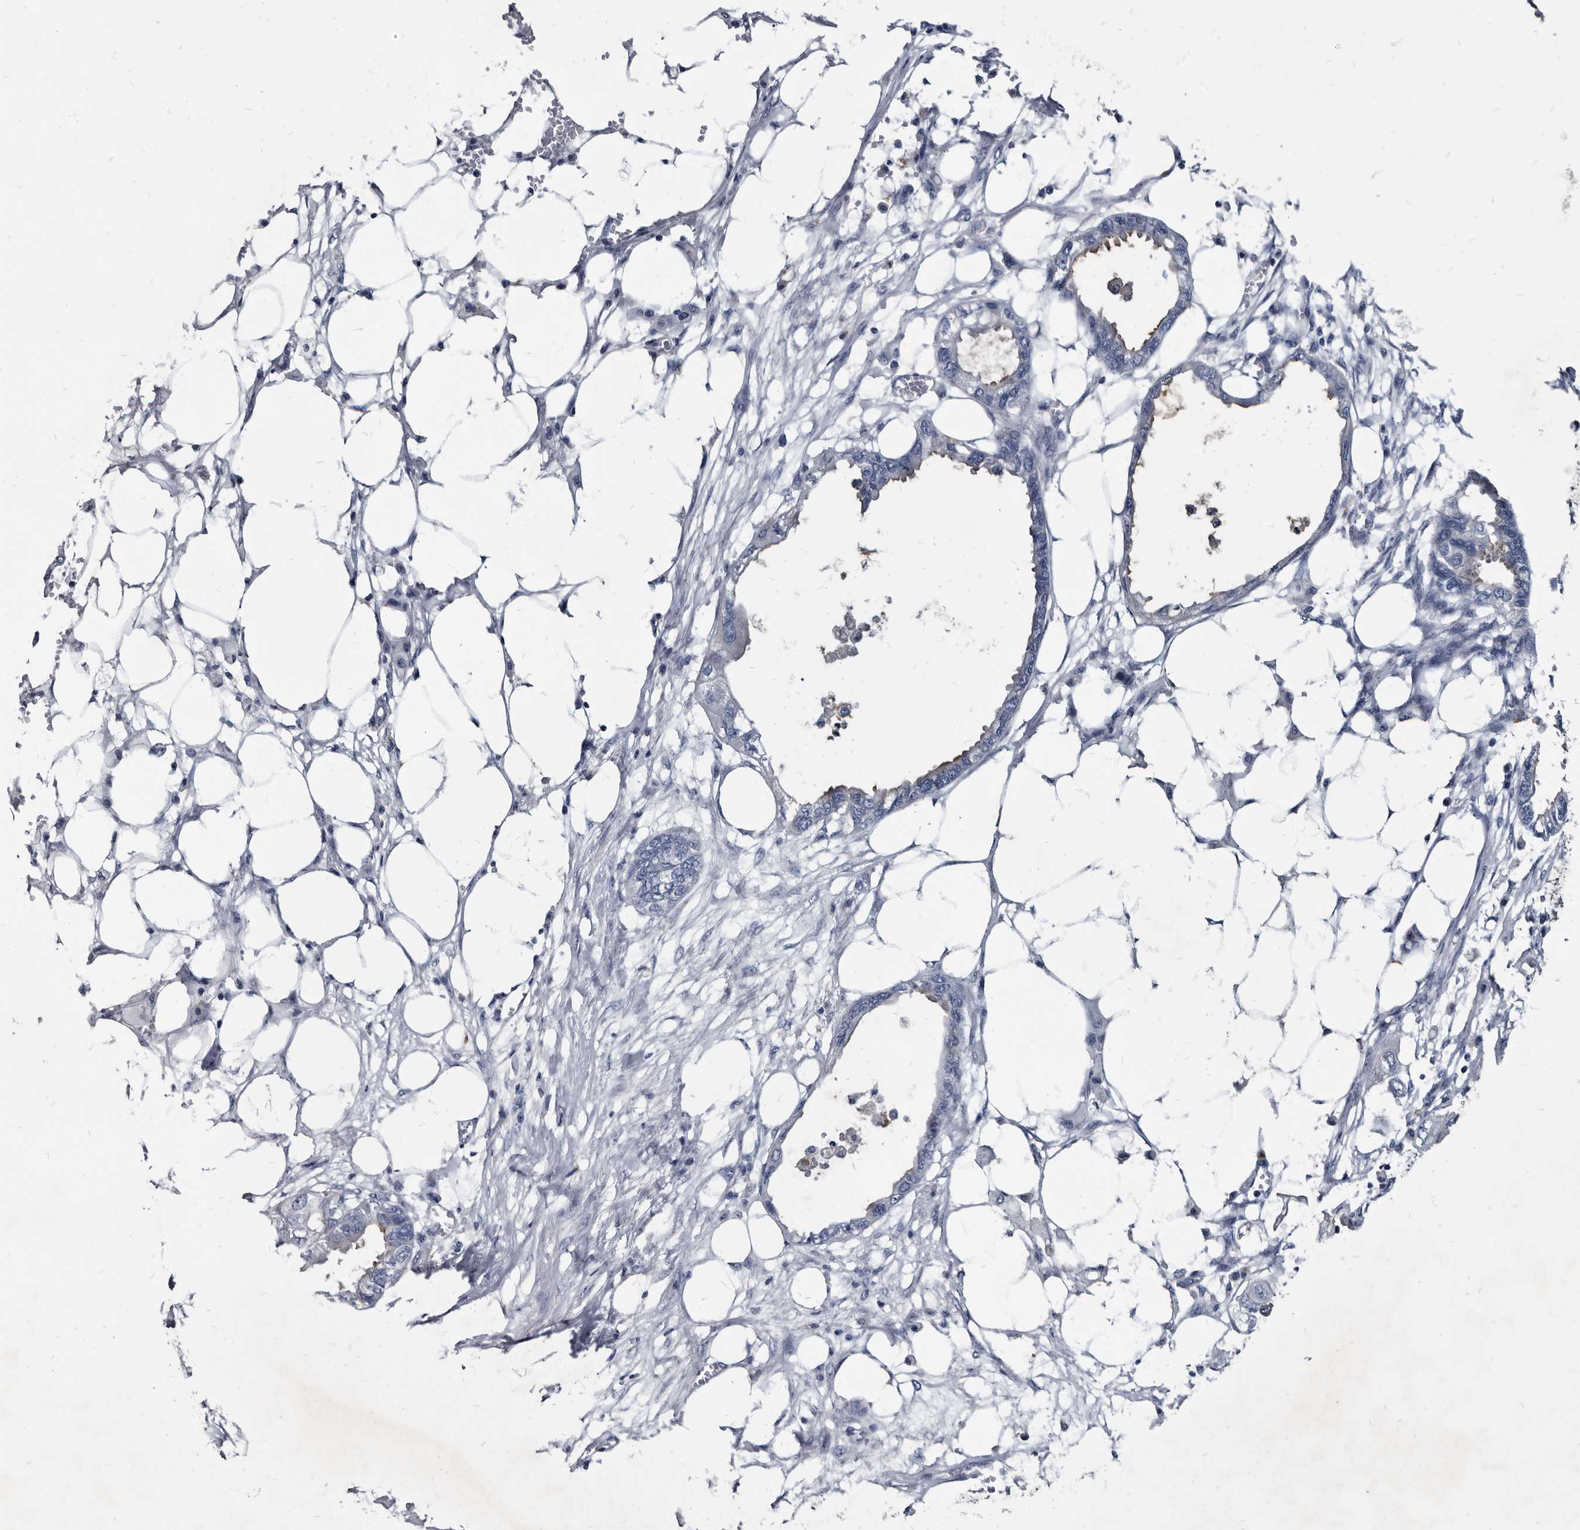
{"staining": {"intensity": "negative", "quantity": "none", "location": "none"}, "tissue": "endometrial cancer", "cell_type": "Tumor cells", "image_type": "cancer", "snomed": [{"axis": "morphology", "description": "Adenocarcinoma, NOS"}, {"axis": "morphology", "description": "Adenocarcinoma, metastatic, NOS"}, {"axis": "topography", "description": "Adipose tissue"}, {"axis": "topography", "description": "Endometrium"}], "caption": "This micrograph is of endometrial adenocarcinoma stained with immunohistochemistry to label a protein in brown with the nuclei are counter-stained blue. There is no expression in tumor cells.", "gene": "PRSS8", "patient": {"sex": "female", "age": 67}}